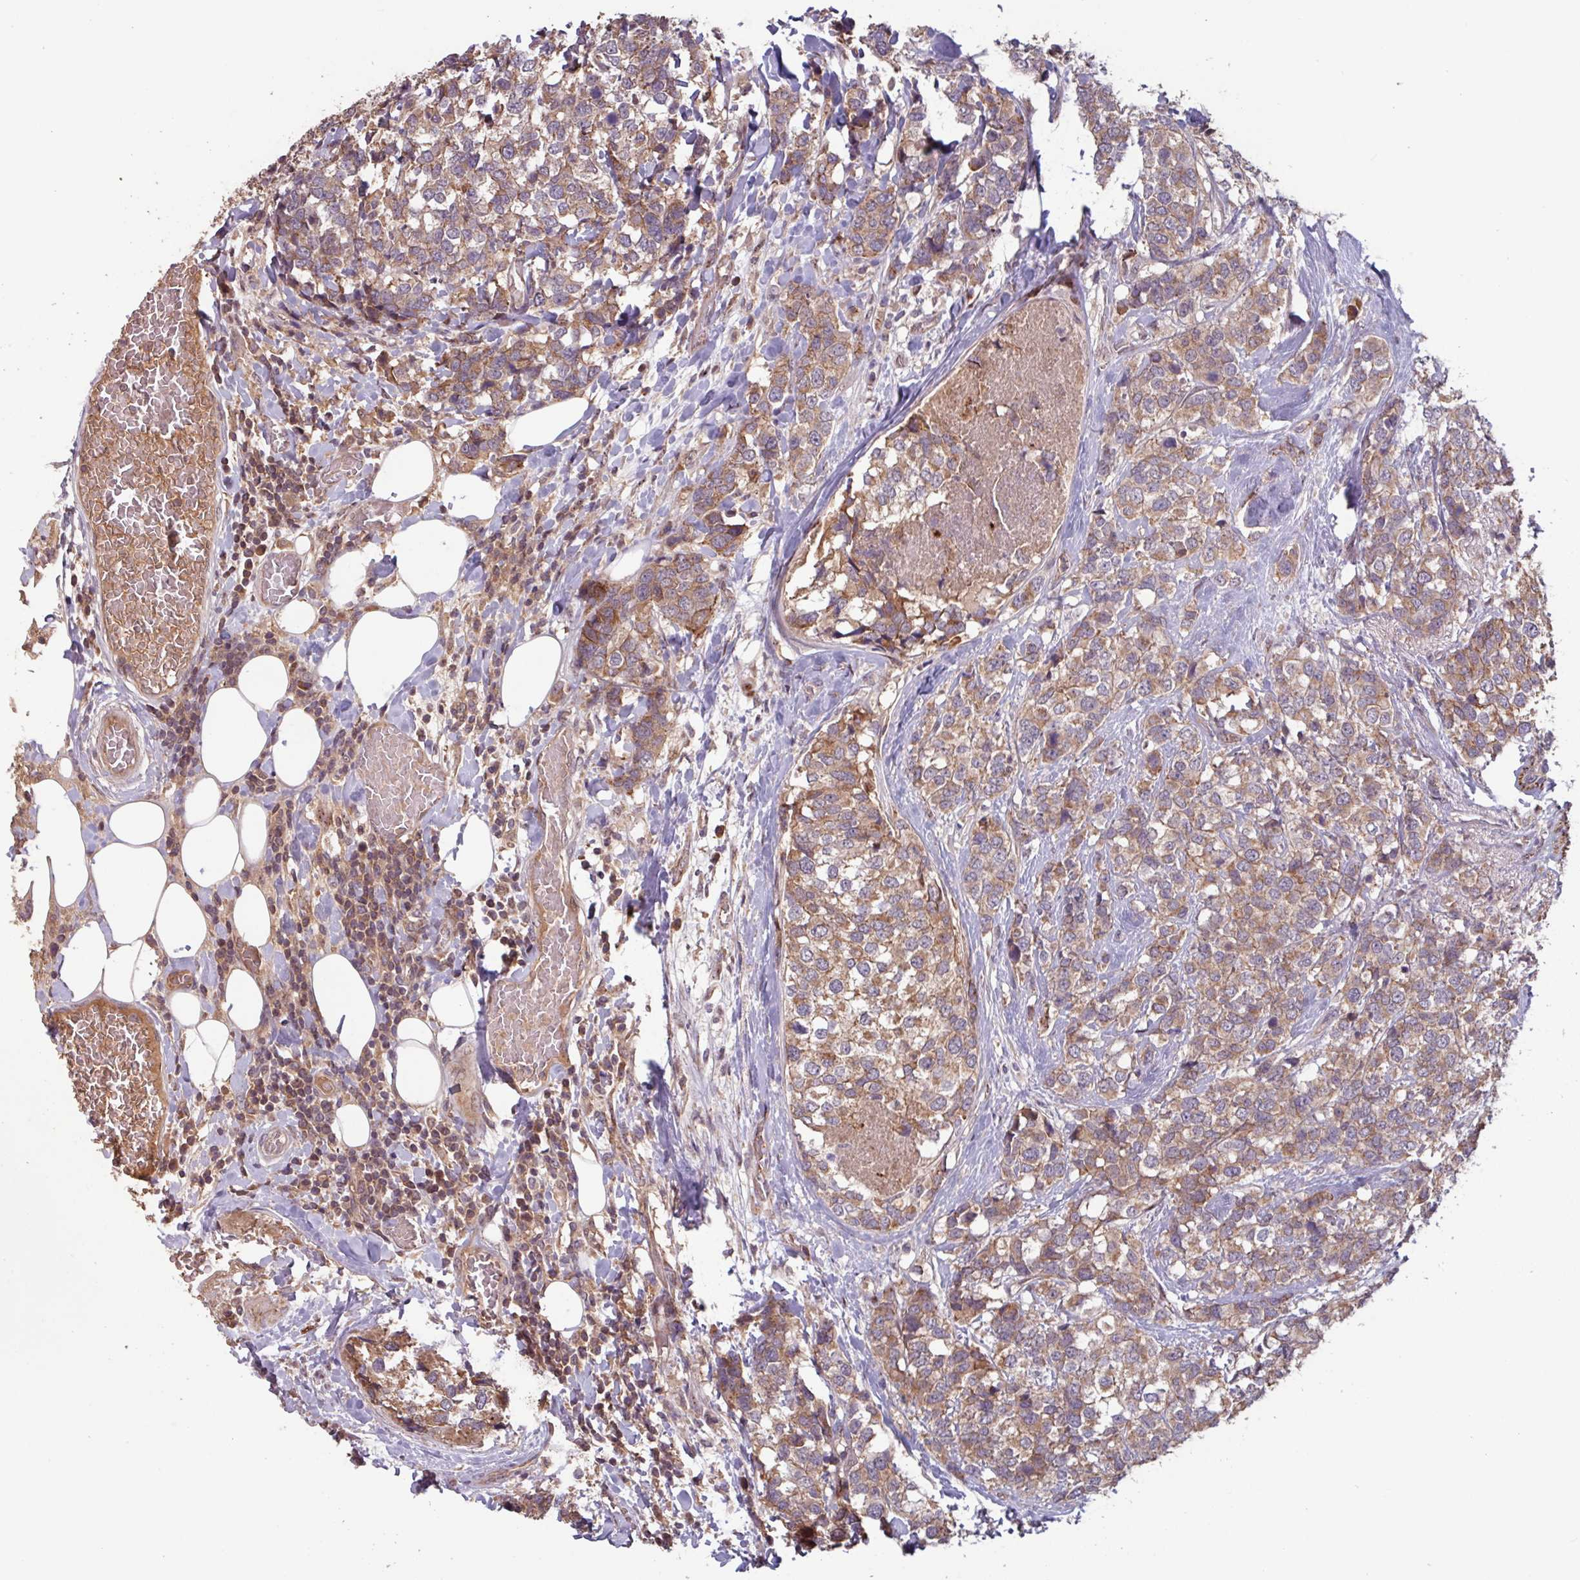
{"staining": {"intensity": "moderate", "quantity": ">75%", "location": "cytoplasmic/membranous"}, "tissue": "breast cancer", "cell_type": "Tumor cells", "image_type": "cancer", "snomed": [{"axis": "morphology", "description": "Lobular carcinoma"}, {"axis": "topography", "description": "Breast"}], "caption": "The image exhibits staining of breast cancer (lobular carcinoma), revealing moderate cytoplasmic/membranous protein positivity (brown color) within tumor cells.", "gene": "TMEM88", "patient": {"sex": "female", "age": 59}}